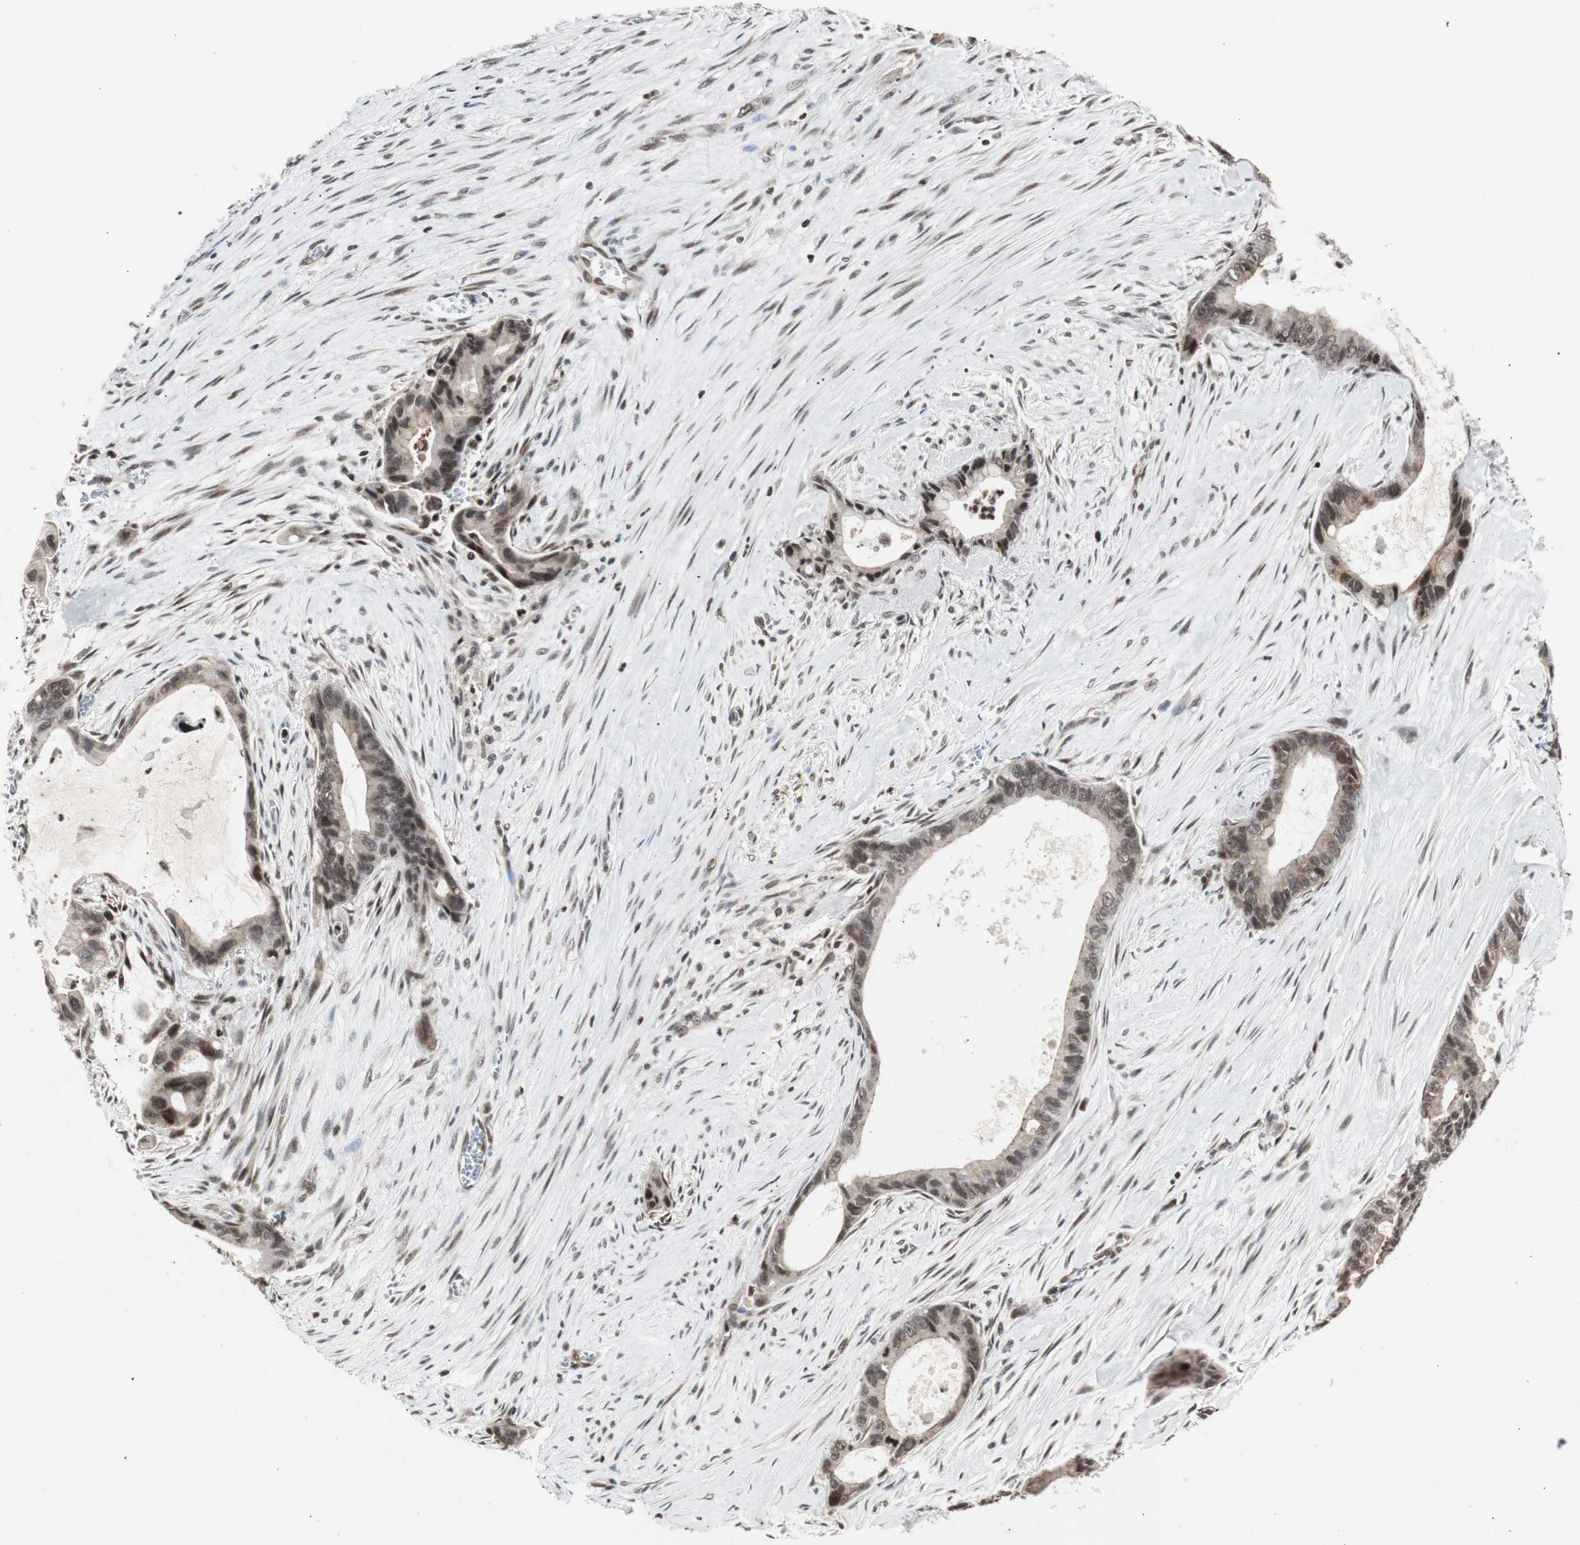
{"staining": {"intensity": "moderate", "quantity": ">75%", "location": "cytoplasmic/membranous,nuclear"}, "tissue": "liver cancer", "cell_type": "Tumor cells", "image_type": "cancer", "snomed": [{"axis": "morphology", "description": "Cholangiocarcinoma"}, {"axis": "topography", "description": "Liver"}], "caption": "Liver cancer was stained to show a protein in brown. There is medium levels of moderate cytoplasmic/membranous and nuclear expression in approximately >75% of tumor cells. The staining is performed using DAB (3,3'-diaminobenzidine) brown chromogen to label protein expression. The nuclei are counter-stained blue using hematoxylin.", "gene": "ZFC3H1", "patient": {"sex": "female", "age": 55}}